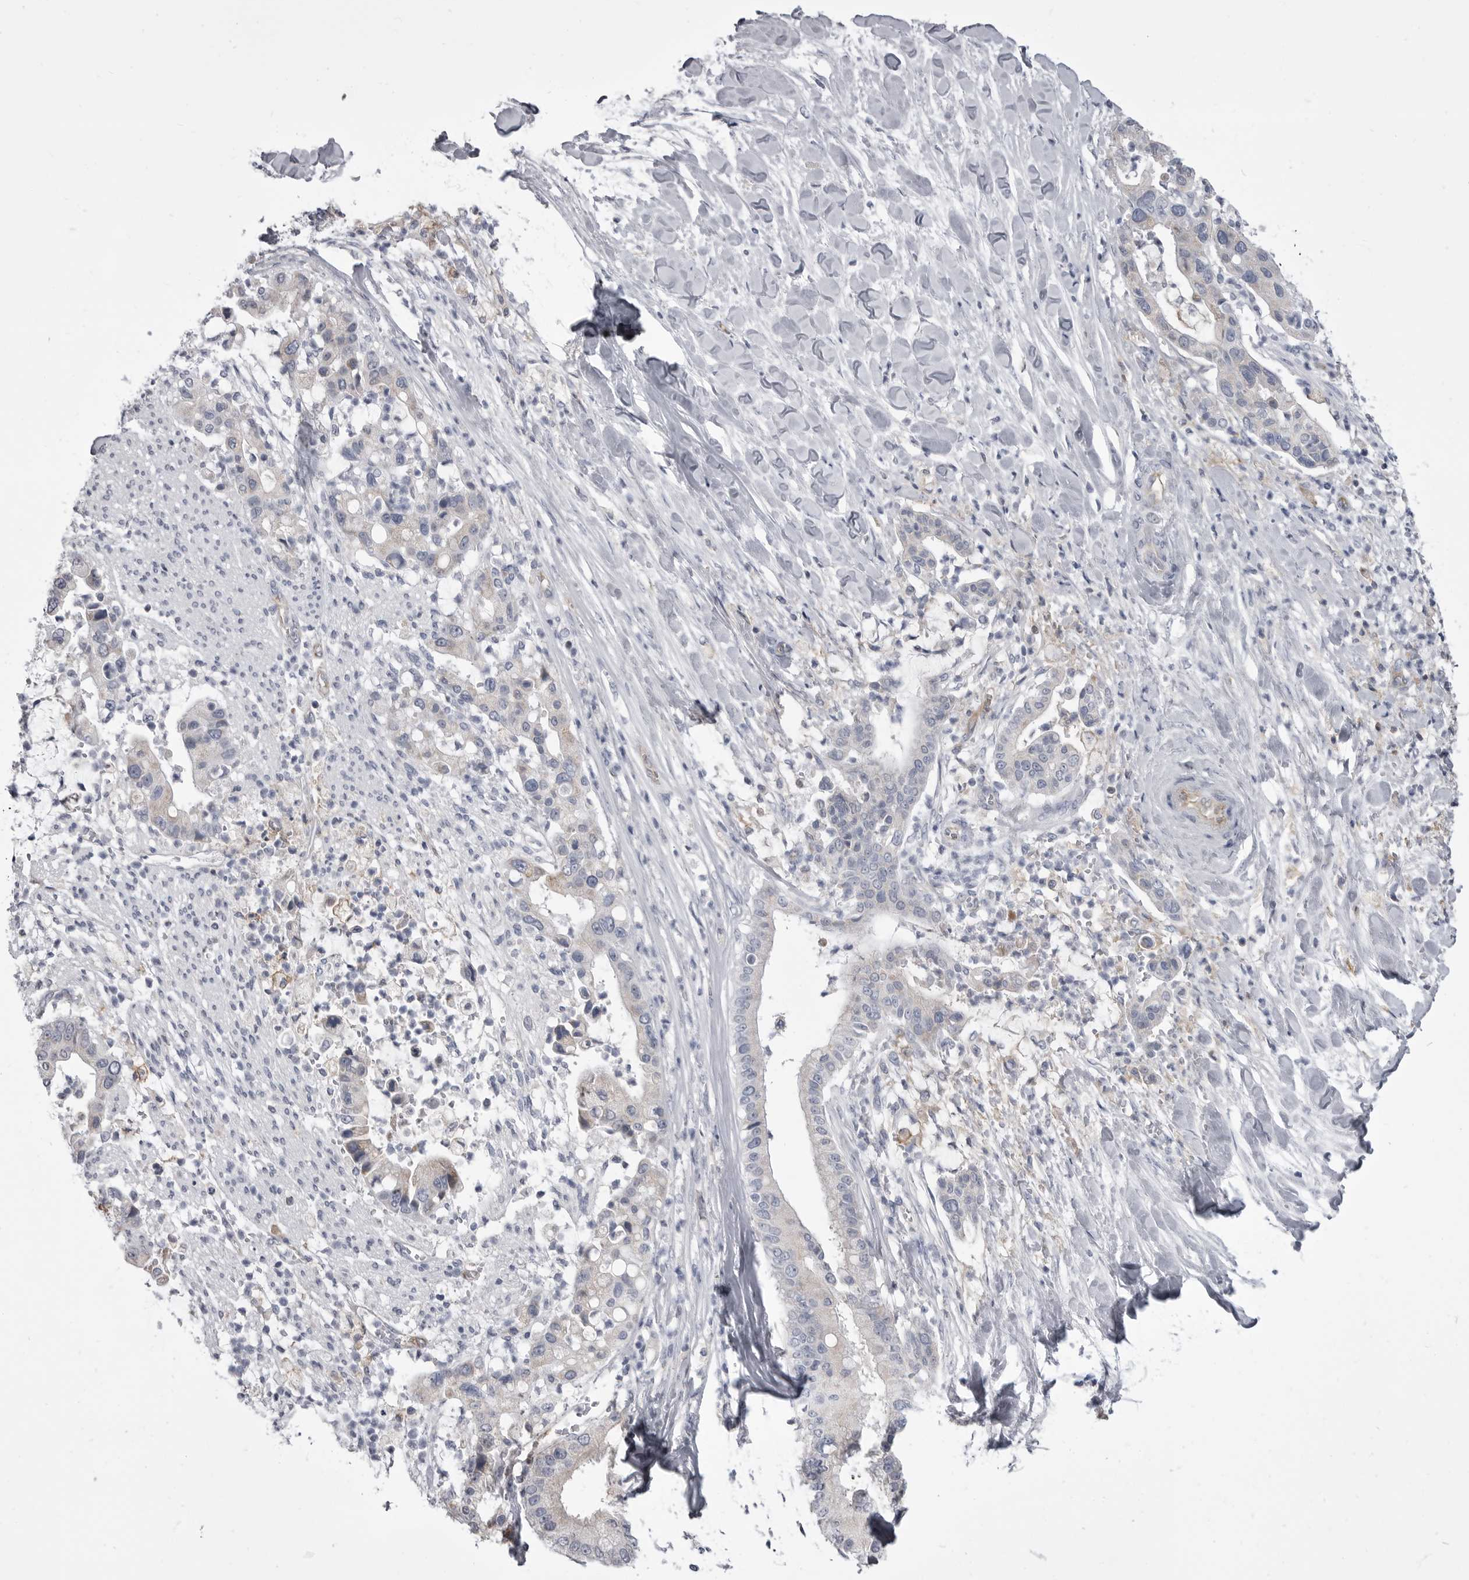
{"staining": {"intensity": "negative", "quantity": "none", "location": "none"}, "tissue": "liver cancer", "cell_type": "Tumor cells", "image_type": "cancer", "snomed": [{"axis": "morphology", "description": "Cholangiocarcinoma"}, {"axis": "topography", "description": "Liver"}], "caption": "The micrograph displays no significant expression in tumor cells of liver cancer.", "gene": "OPLAH", "patient": {"sex": "female", "age": 54}}